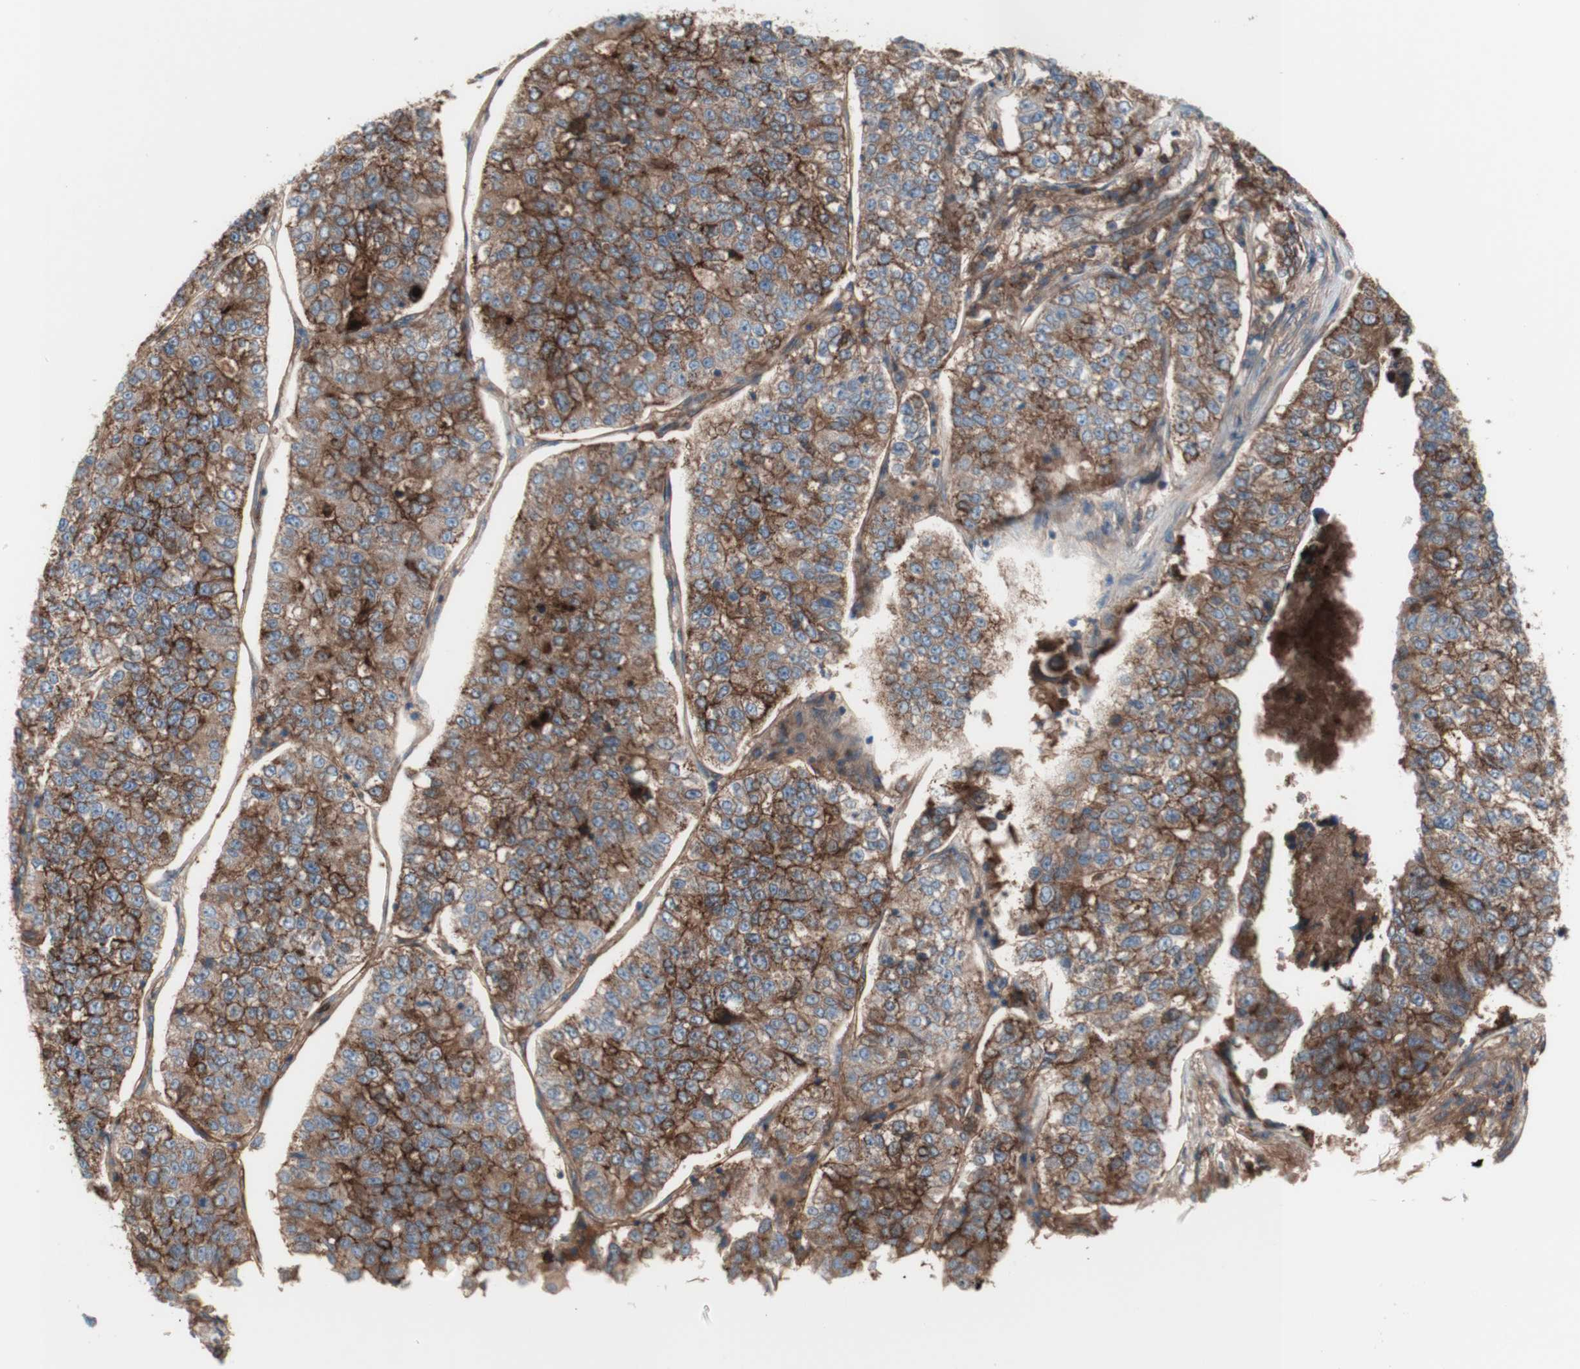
{"staining": {"intensity": "moderate", "quantity": ">75%", "location": "cytoplasmic/membranous"}, "tissue": "lung cancer", "cell_type": "Tumor cells", "image_type": "cancer", "snomed": [{"axis": "morphology", "description": "Adenocarcinoma, NOS"}, {"axis": "topography", "description": "Lung"}], "caption": "Lung adenocarcinoma was stained to show a protein in brown. There is medium levels of moderate cytoplasmic/membranous staining in about >75% of tumor cells.", "gene": "CD46", "patient": {"sex": "male", "age": 49}}